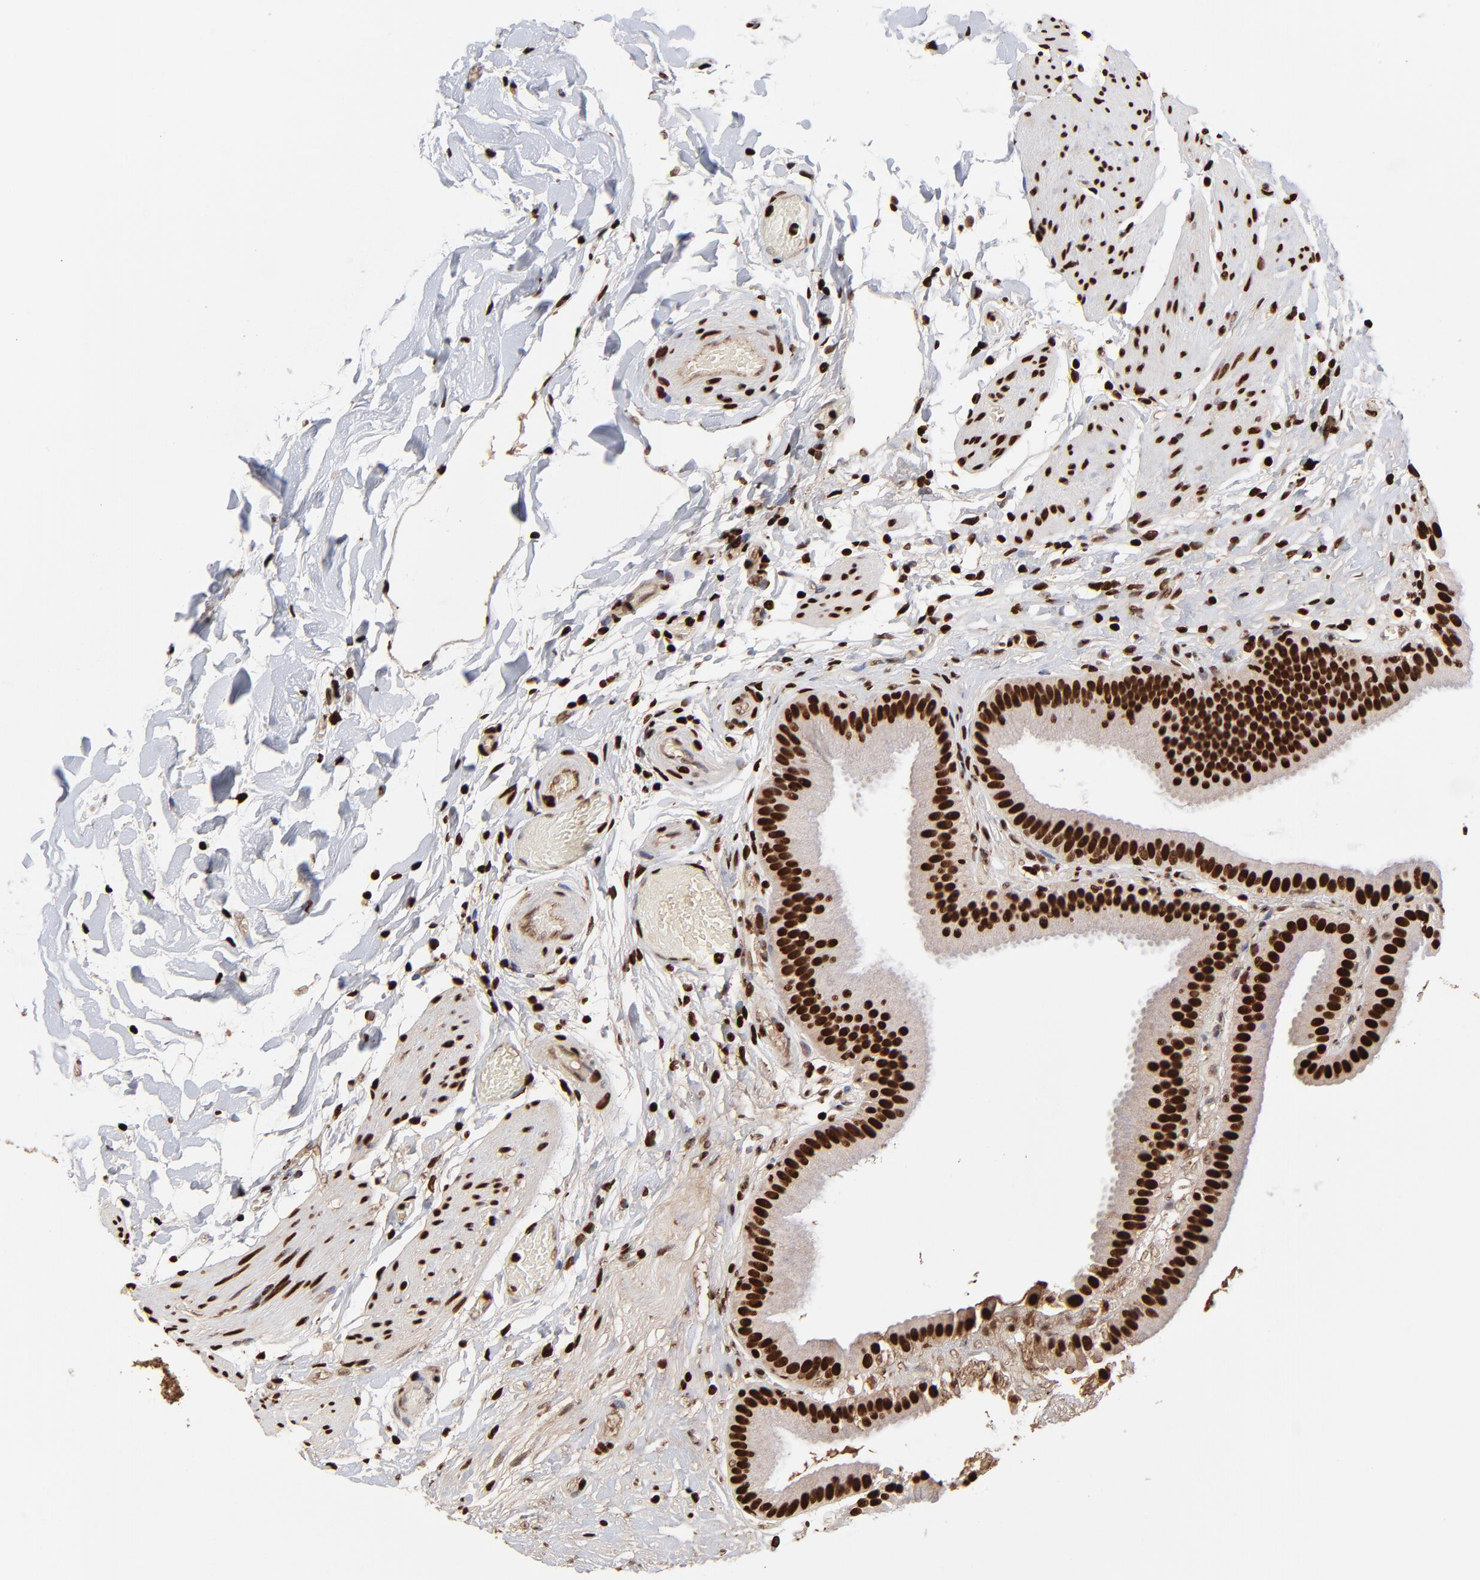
{"staining": {"intensity": "strong", "quantity": ">75%", "location": "nuclear"}, "tissue": "gallbladder", "cell_type": "Glandular cells", "image_type": "normal", "snomed": [{"axis": "morphology", "description": "Normal tissue, NOS"}, {"axis": "topography", "description": "Gallbladder"}], "caption": "Protein expression analysis of benign gallbladder demonstrates strong nuclear positivity in about >75% of glandular cells.", "gene": "ZNF544", "patient": {"sex": "female", "age": 63}}